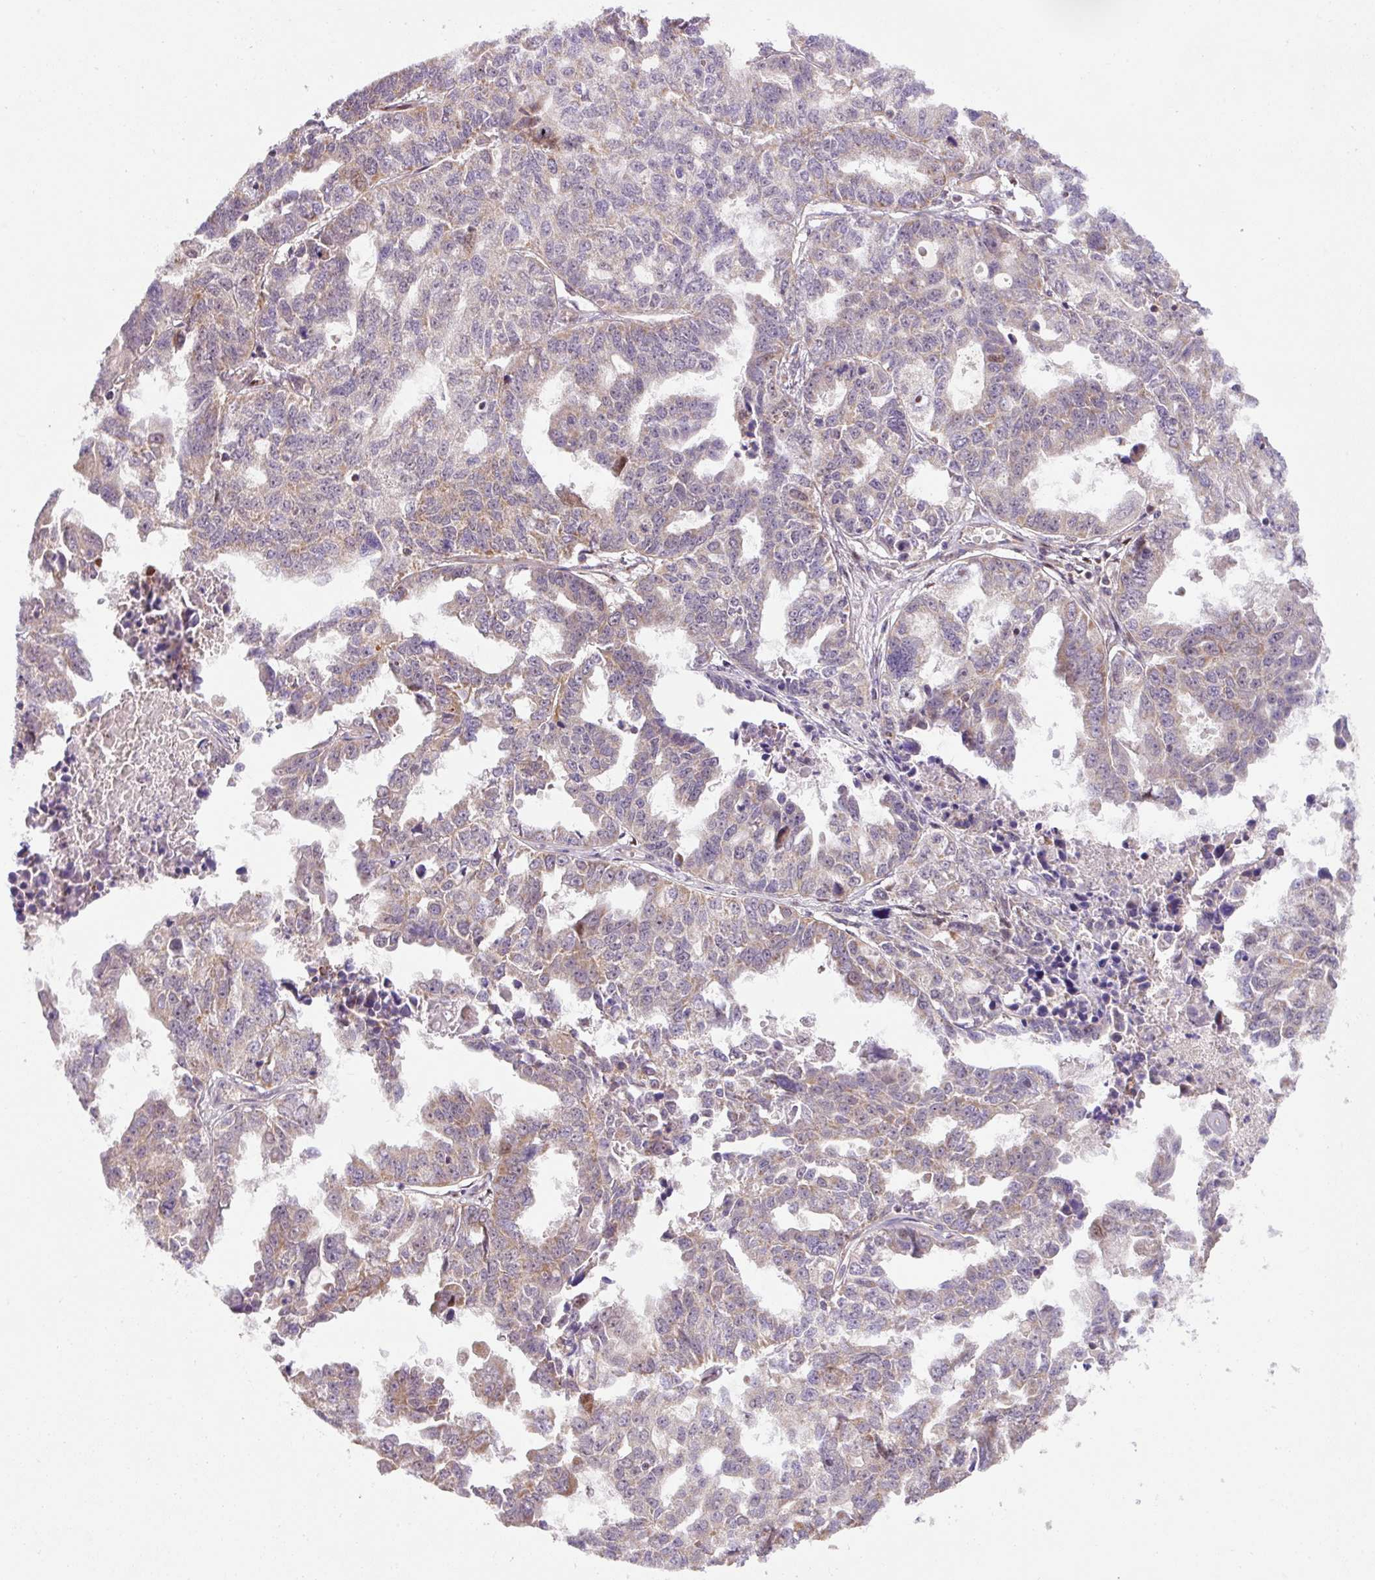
{"staining": {"intensity": "moderate", "quantity": "25%-75%", "location": "cytoplasmic/membranous"}, "tissue": "ovarian cancer", "cell_type": "Tumor cells", "image_type": "cancer", "snomed": [{"axis": "morphology", "description": "Adenocarcinoma, NOS"}, {"axis": "morphology", "description": "Carcinoma, endometroid"}, {"axis": "topography", "description": "Ovary"}], "caption": "Tumor cells show medium levels of moderate cytoplasmic/membranous expression in approximately 25%-75% of cells in human ovarian endometroid carcinoma.", "gene": "SARS2", "patient": {"sex": "female", "age": 72}}